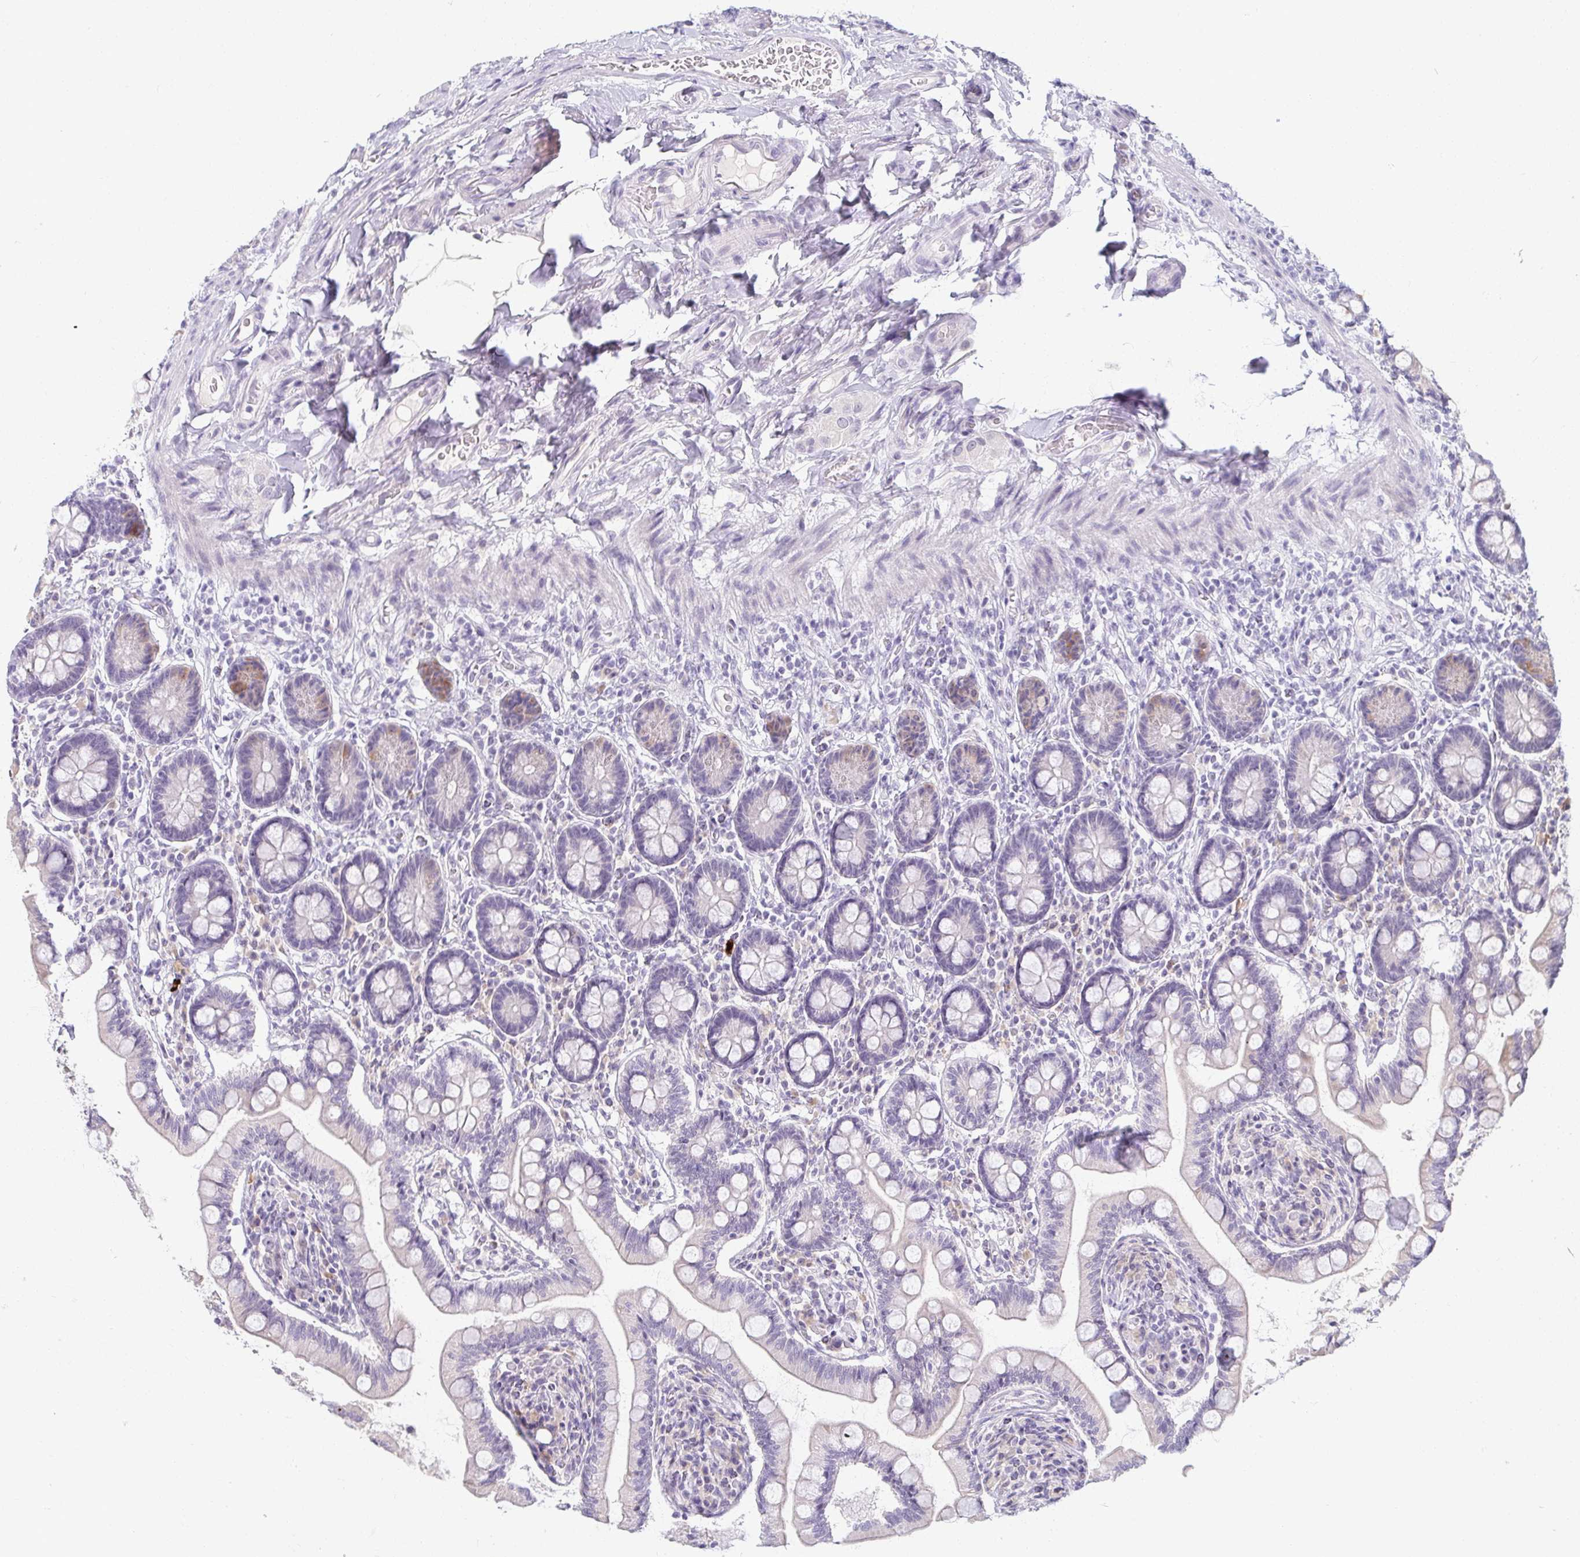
{"staining": {"intensity": "weak", "quantity": "<25%", "location": "cytoplasmic/membranous"}, "tissue": "small intestine", "cell_type": "Glandular cells", "image_type": "normal", "snomed": [{"axis": "morphology", "description": "Normal tissue, NOS"}, {"axis": "topography", "description": "Small intestine"}], "caption": "The micrograph demonstrates no staining of glandular cells in unremarkable small intestine.", "gene": "DDN", "patient": {"sex": "female", "age": 64}}